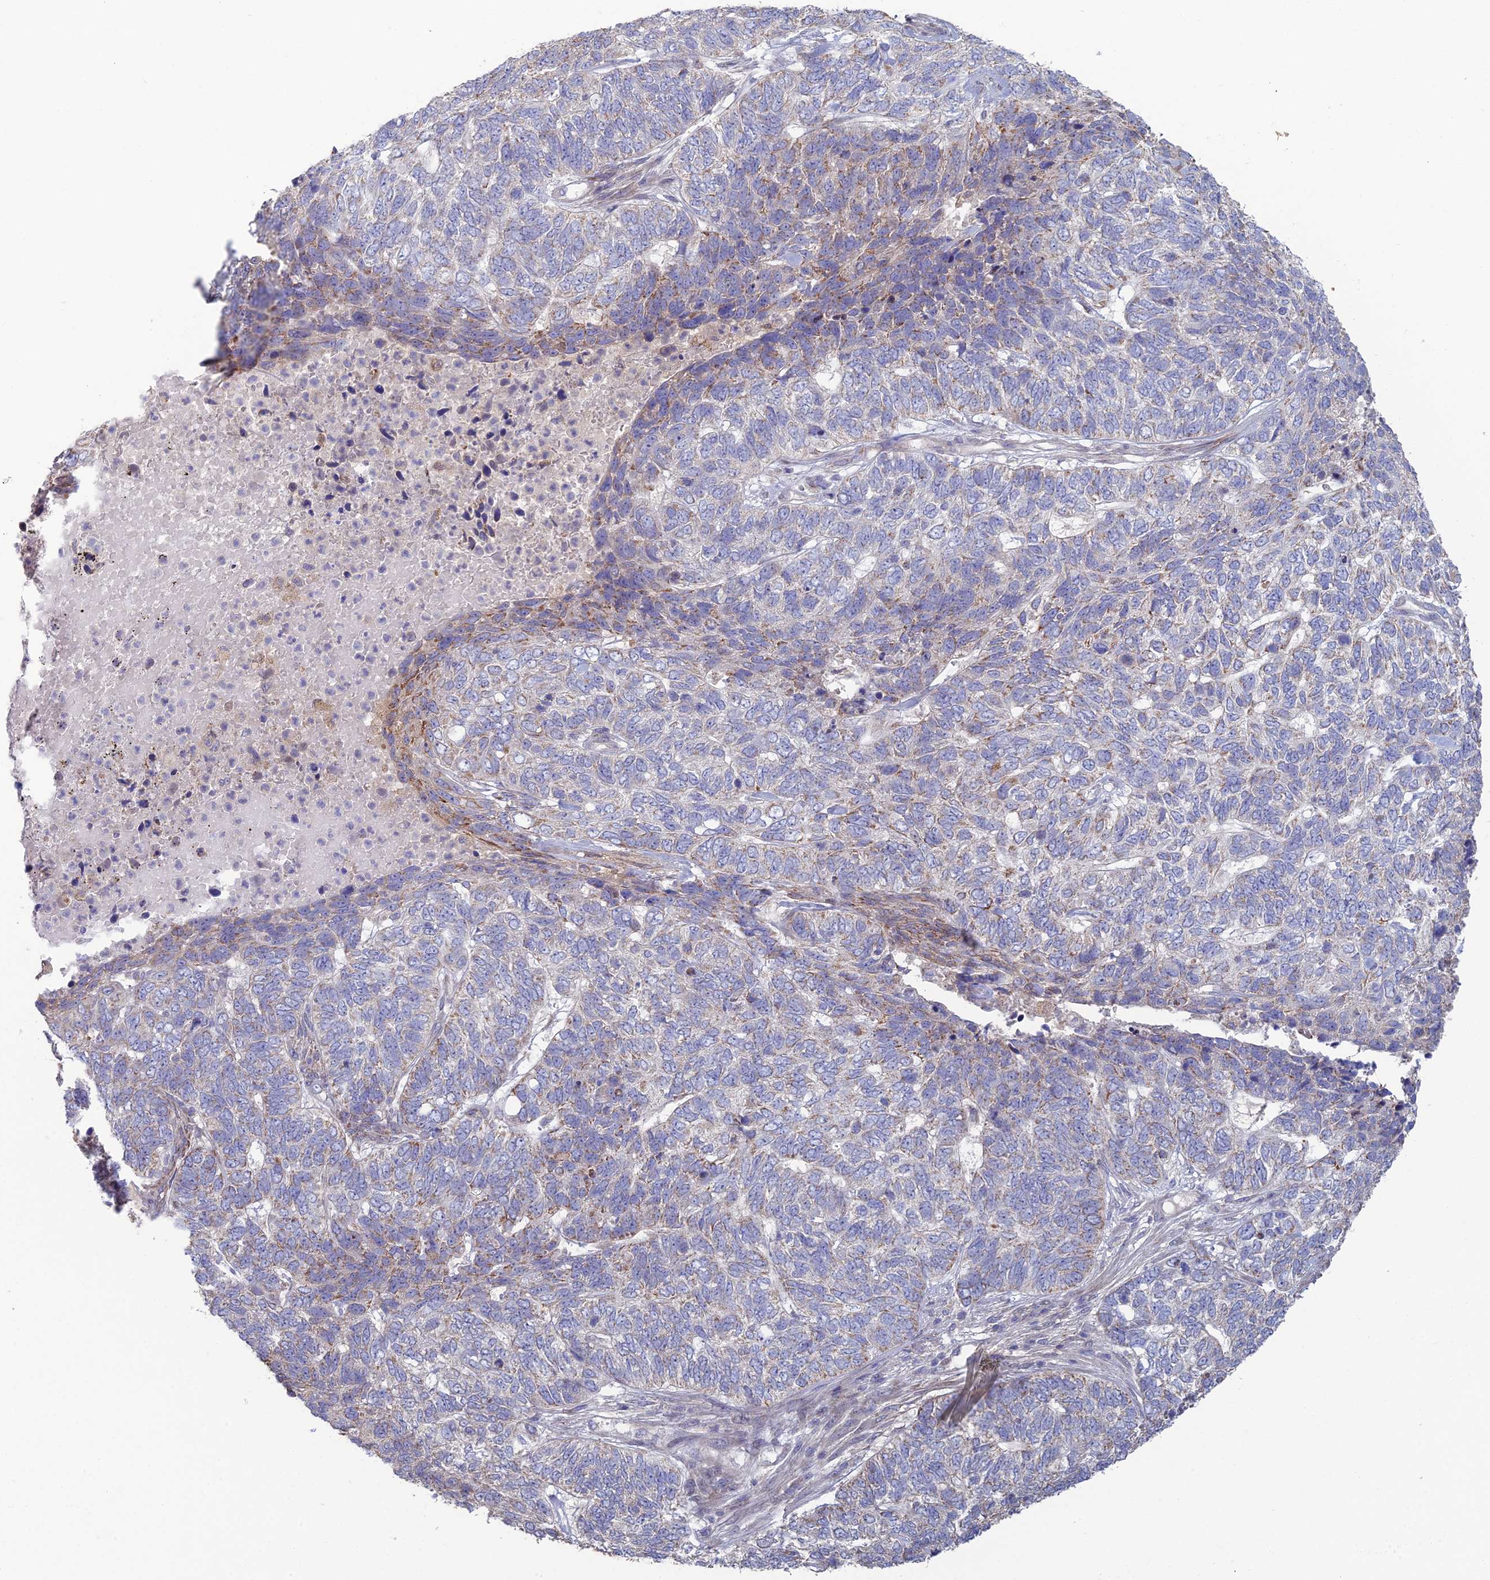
{"staining": {"intensity": "weak", "quantity": "<25%", "location": "cytoplasmic/membranous"}, "tissue": "skin cancer", "cell_type": "Tumor cells", "image_type": "cancer", "snomed": [{"axis": "morphology", "description": "Basal cell carcinoma"}, {"axis": "topography", "description": "Skin"}], "caption": "This is a histopathology image of immunohistochemistry (IHC) staining of skin cancer (basal cell carcinoma), which shows no expression in tumor cells.", "gene": "ARL16", "patient": {"sex": "female", "age": 65}}